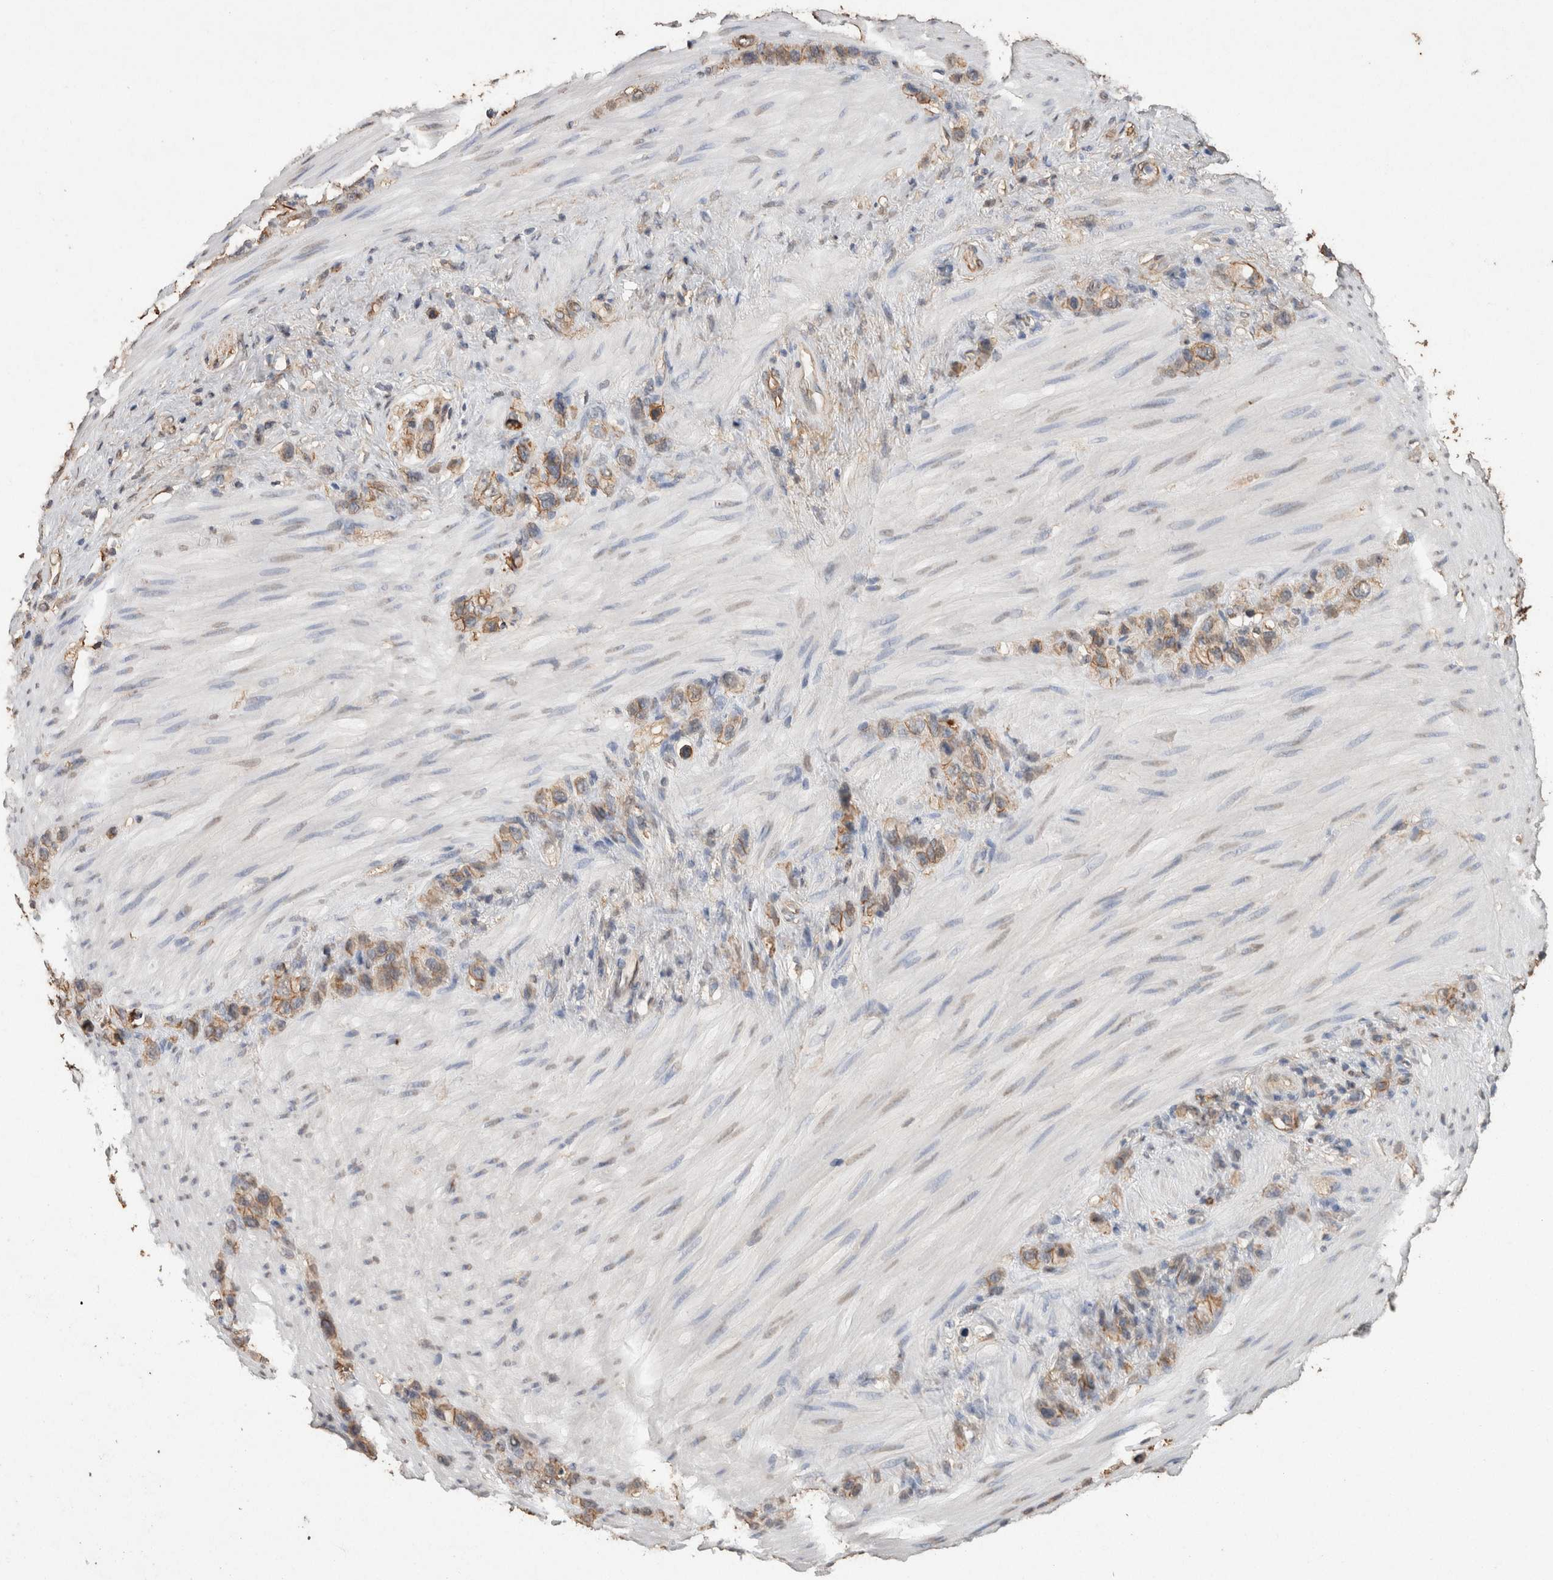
{"staining": {"intensity": "weak", "quantity": ">75%", "location": "cytoplasmic/membranous"}, "tissue": "stomach cancer", "cell_type": "Tumor cells", "image_type": "cancer", "snomed": [{"axis": "morphology", "description": "Adenocarcinoma, NOS"}, {"axis": "morphology", "description": "Adenocarcinoma, High grade"}, {"axis": "topography", "description": "Stomach, upper"}, {"axis": "topography", "description": "Stomach, lower"}], "caption": "A high-resolution image shows immunohistochemistry (IHC) staining of stomach cancer (adenocarcinoma (high-grade)), which shows weak cytoplasmic/membranous expression in about >75% of tumor cells. The staining was performed using DAB to visualize the protein expression in brown, while the nuclei were stained in blue with hematoxylin (Magnification: 20x).", "gene": "S100A10", "patient": {"sex": "female", "age": 65}}